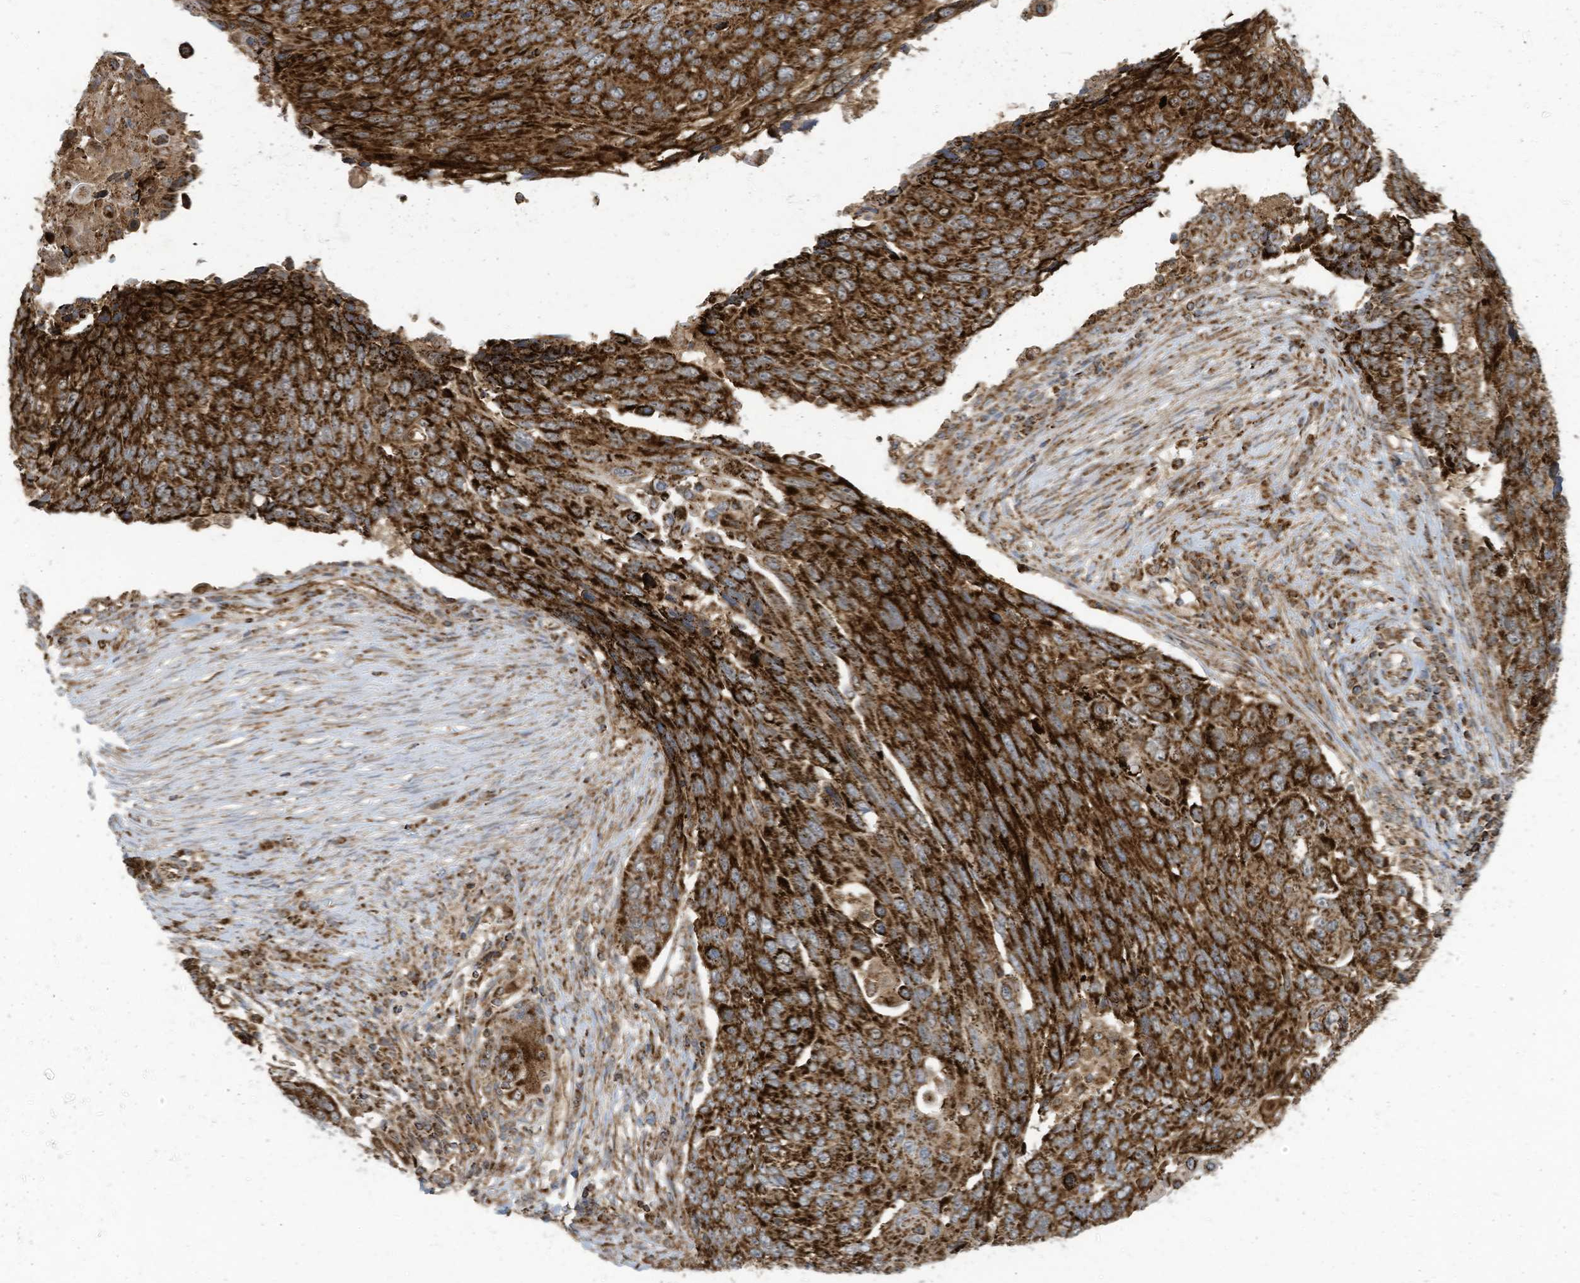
{"staining": {"intensity": "strong", "quantity": ">75%", "location": "cytoplasmic/membranous"}, "tissue": "lung cancer", "cell_type": "Tumor cells", "image_type": "cancer", "snomed": [{"axis": "morphology", "description": "Squamous cell carcinoma, NOS"}, {"axis": "topography", "description": "Lung"}], "caption": "This micrograph displays immunohistochemistry (IHC) staining of human lung cancer, with high strong cytoplasmic/membranous staining in about >75% of tumor cells.", "gene": "COX10", "patient": {"sex": "male", "age": 66}}